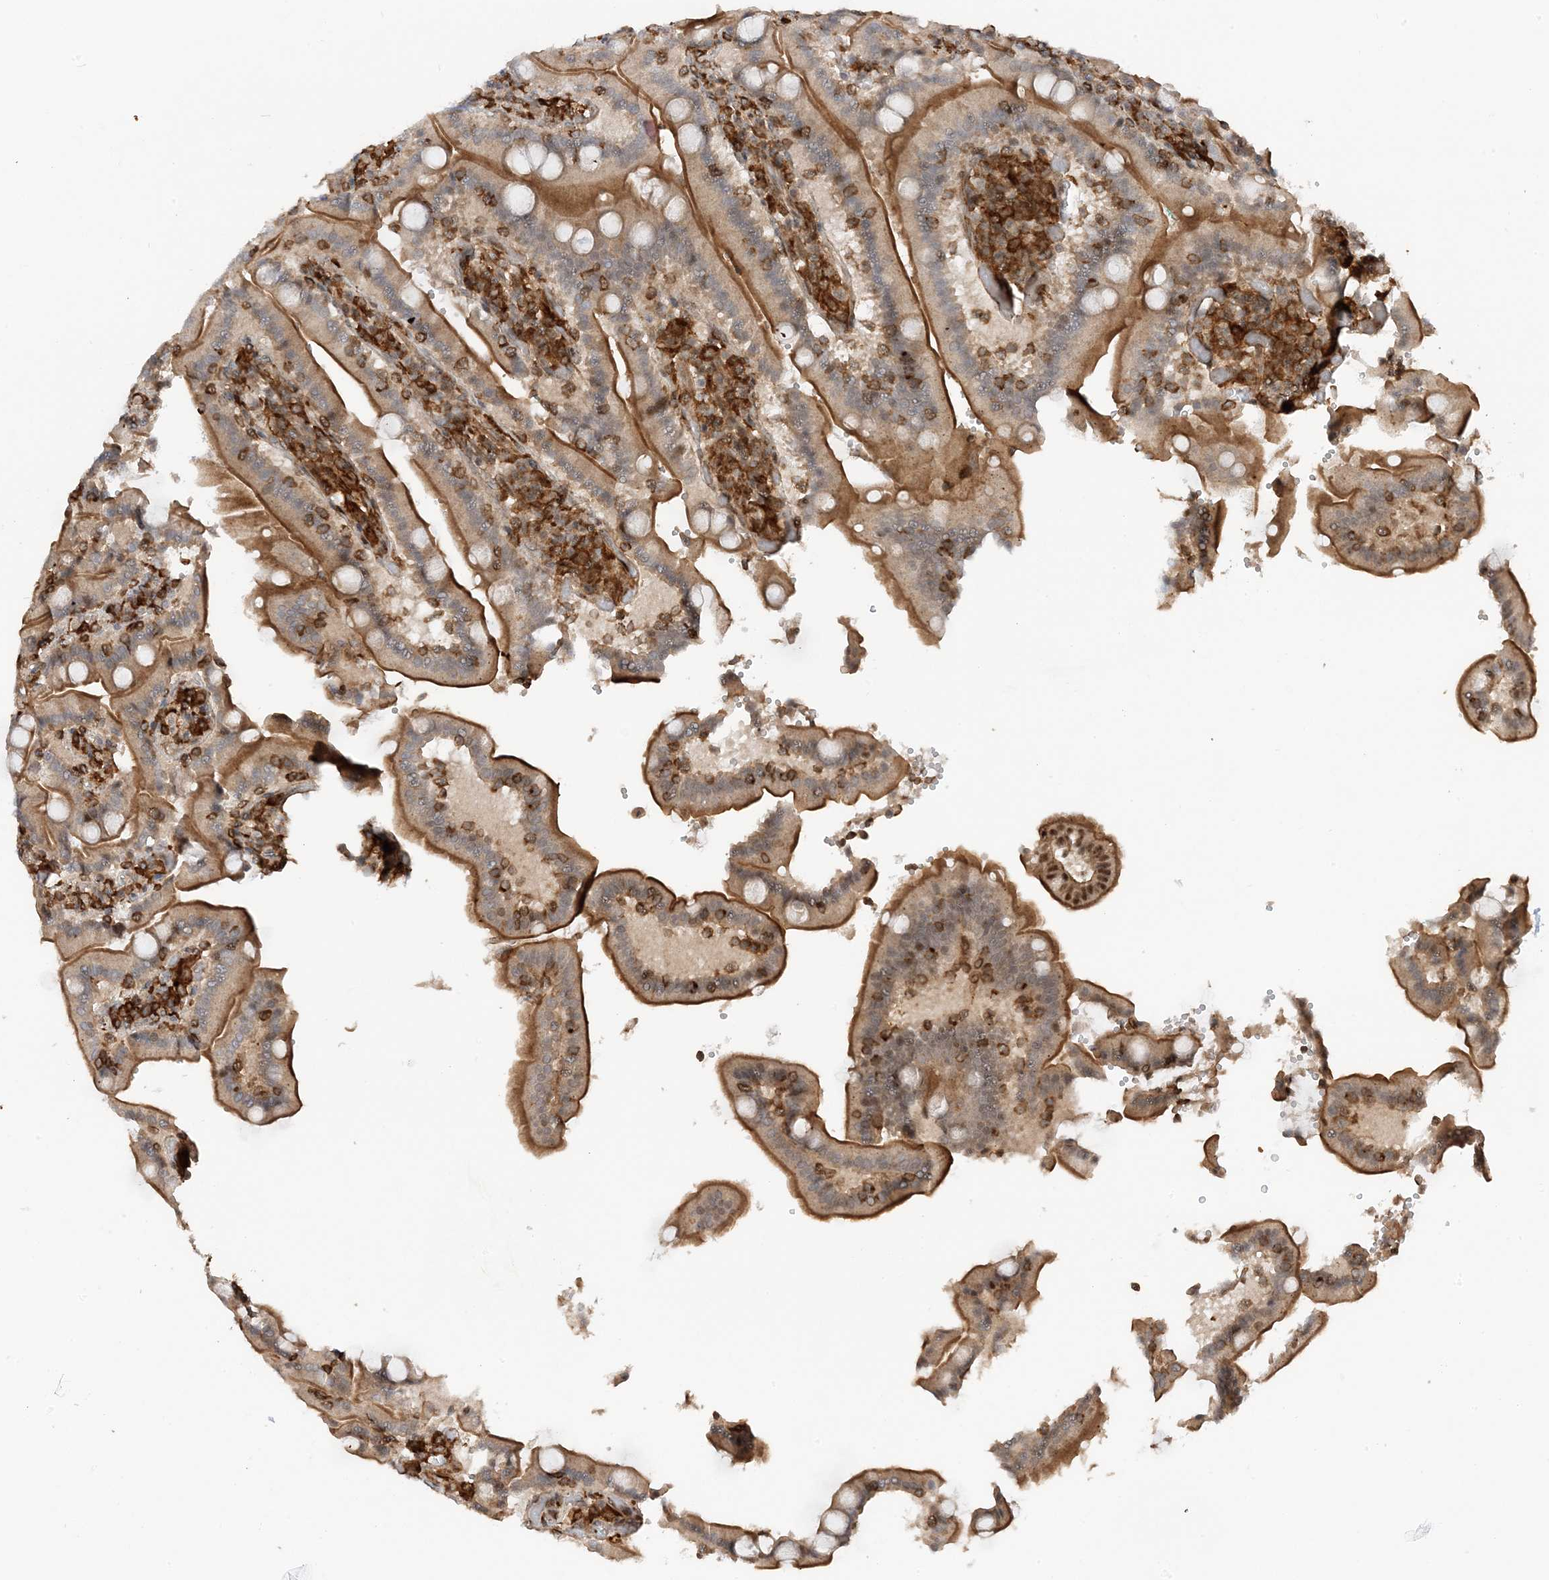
{"staining": {"intensity": "strong", "quantity": ">75%", "location": "cytoplasmic/membranous"}, "tissue": "duodenum", "cell_type": "Glandular cells", "image_type": "normal", "snomed": [{"axis": "morphology", "description": "Normal tissue, NOS"}, {"axis": "topography", "description": "Duodenum"}], "caption": "Immunohistochemical staining of unremarkable human duodenum exhibits high levels of strong cytoplasmic/membranous expression in approximately >75% of glandular cells.", "gene": "TATDN3", "patient": {"sex": "female", "age": 62}}